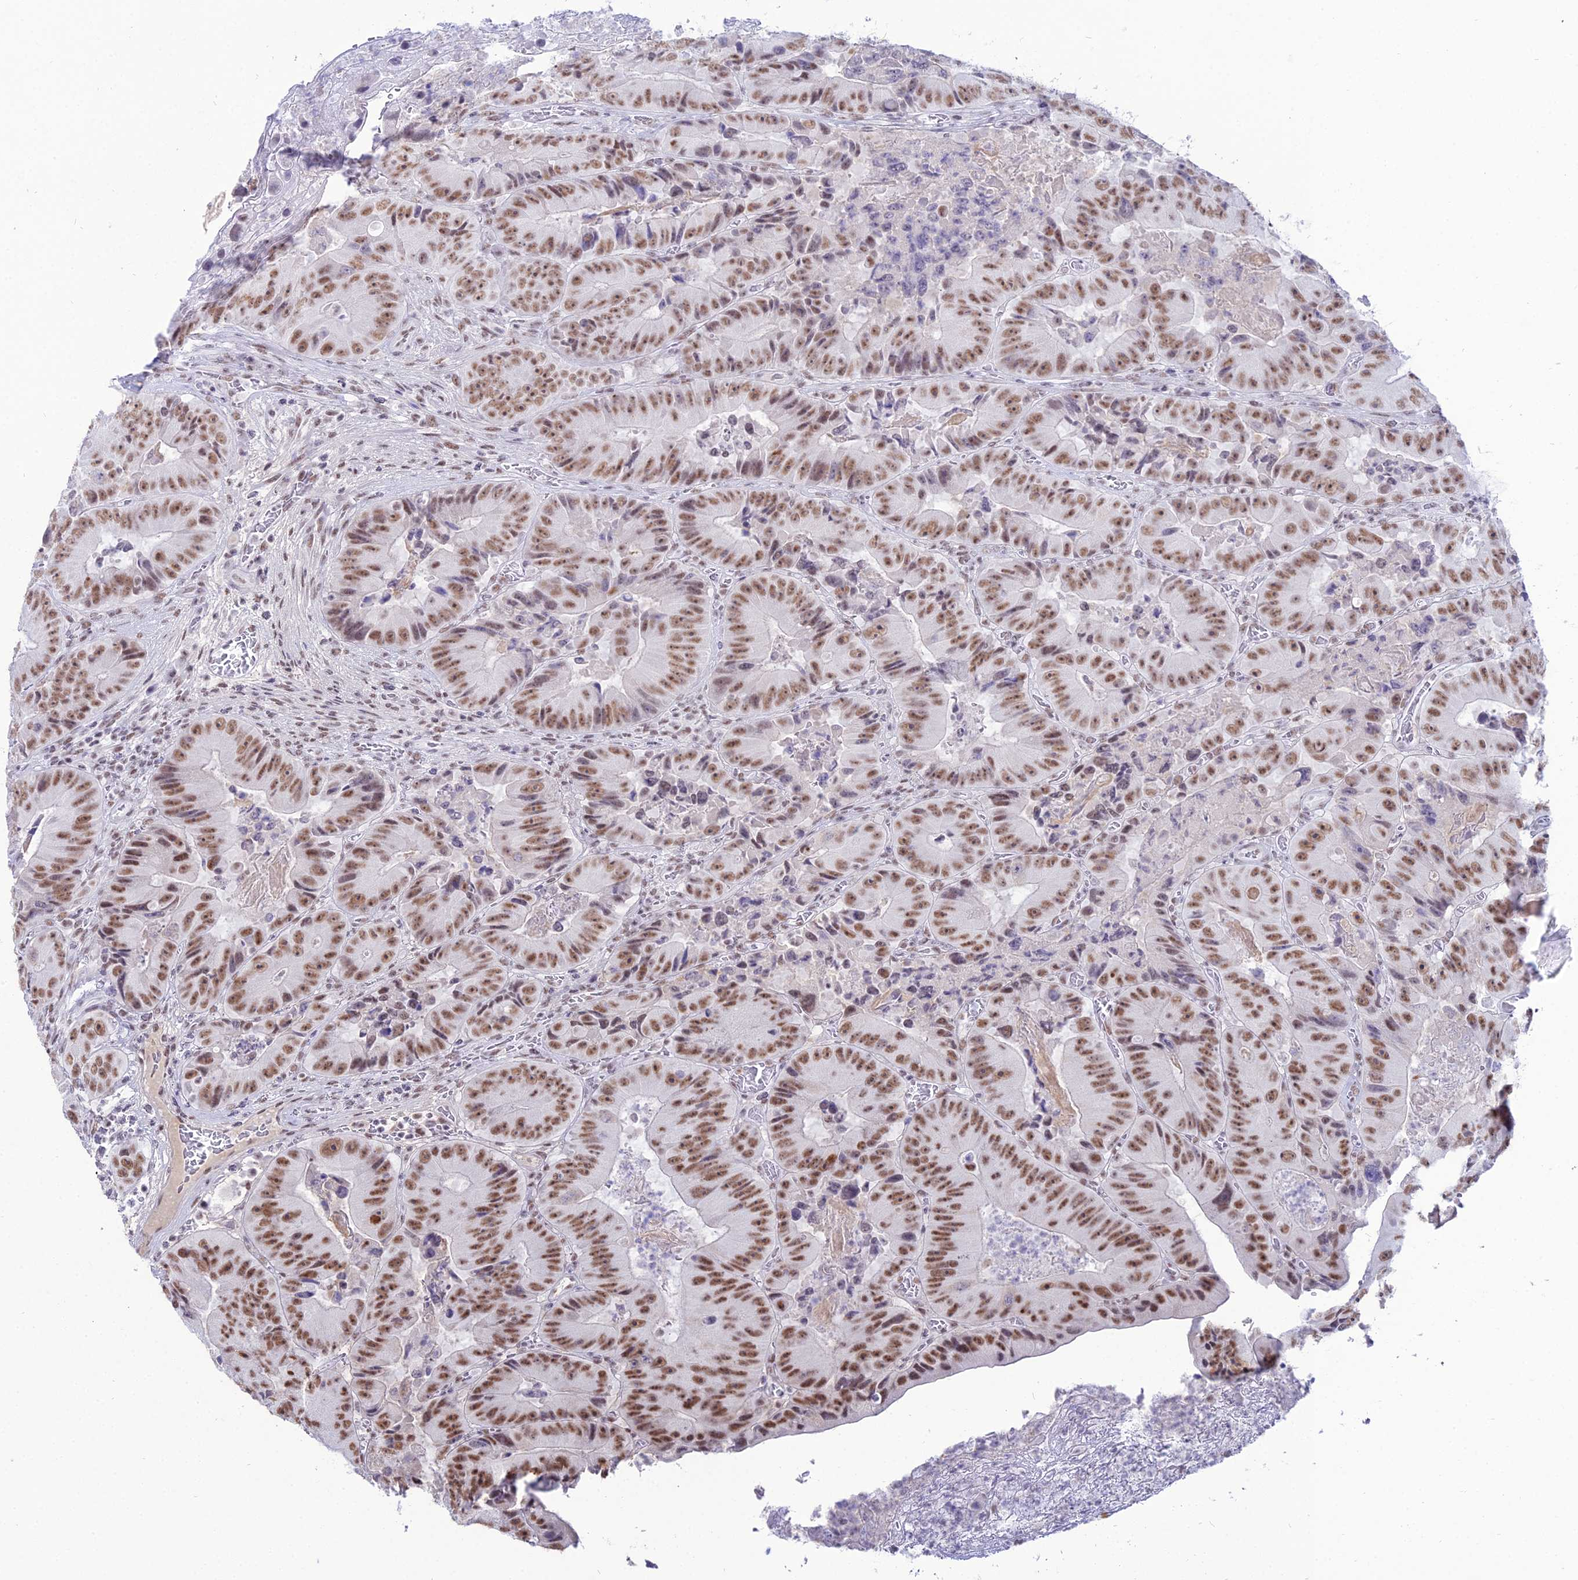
{"staining": {"intensity": "moderate", "quantity": ">75%", "location": "nuclear"}, "tissue": "colorectal cancer", "cell_type": "Tumor cells", "image_type": "cancer", "snomed": [{"axis": "morphology", "description": "Adenocarcinoma, NOS"}, {"axis": "topography", "description": "Colon"}], "caption": "Immunohistochemistry (IHC) micrograph of colorectal adenocarcinoma stained for a protein (brown), which shows medium levels of moderate nuclear expression in about >75% of tumor cells.", "gene": "RBM12", "patient": {"sex": "female", "age": 86}}